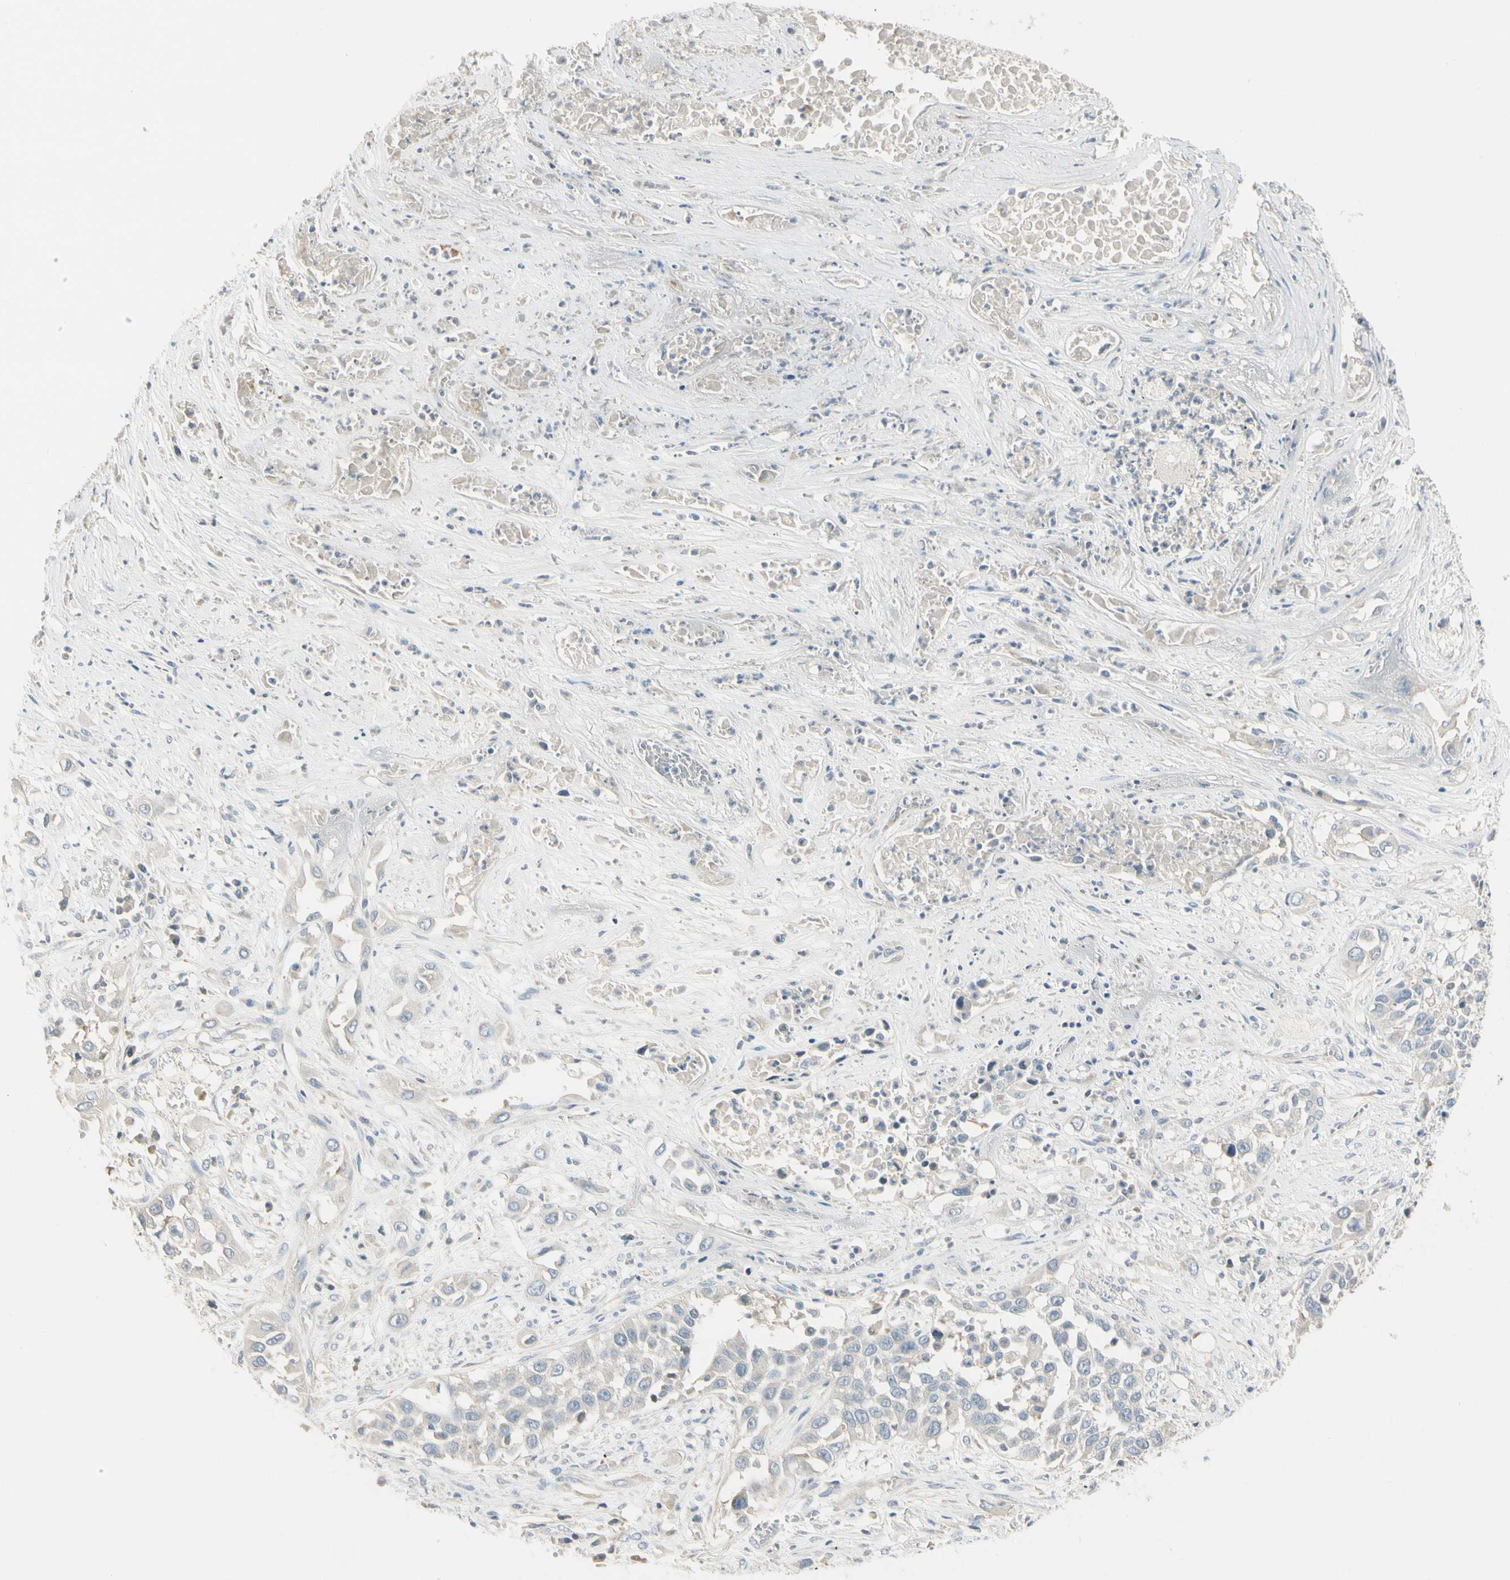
{"staining": {"intensity": "negative", "quantity": "none", "location": "none"}, "tissue": "lung cancer", "cell_type": "Tumor cells", "image_type": "cancer", "snomed": [{"axis": "morphology", "description": "Squamous cell carcinoma, NOS"}, {"axis": "topography", "description": "Lung"}], "caption": "IHC of human lung cancer (squamous cell carcinoma) reveals no positivity in tumor cells.", "gene": "CYP2E1", "patient": {"sex": "male", "age": 71}}